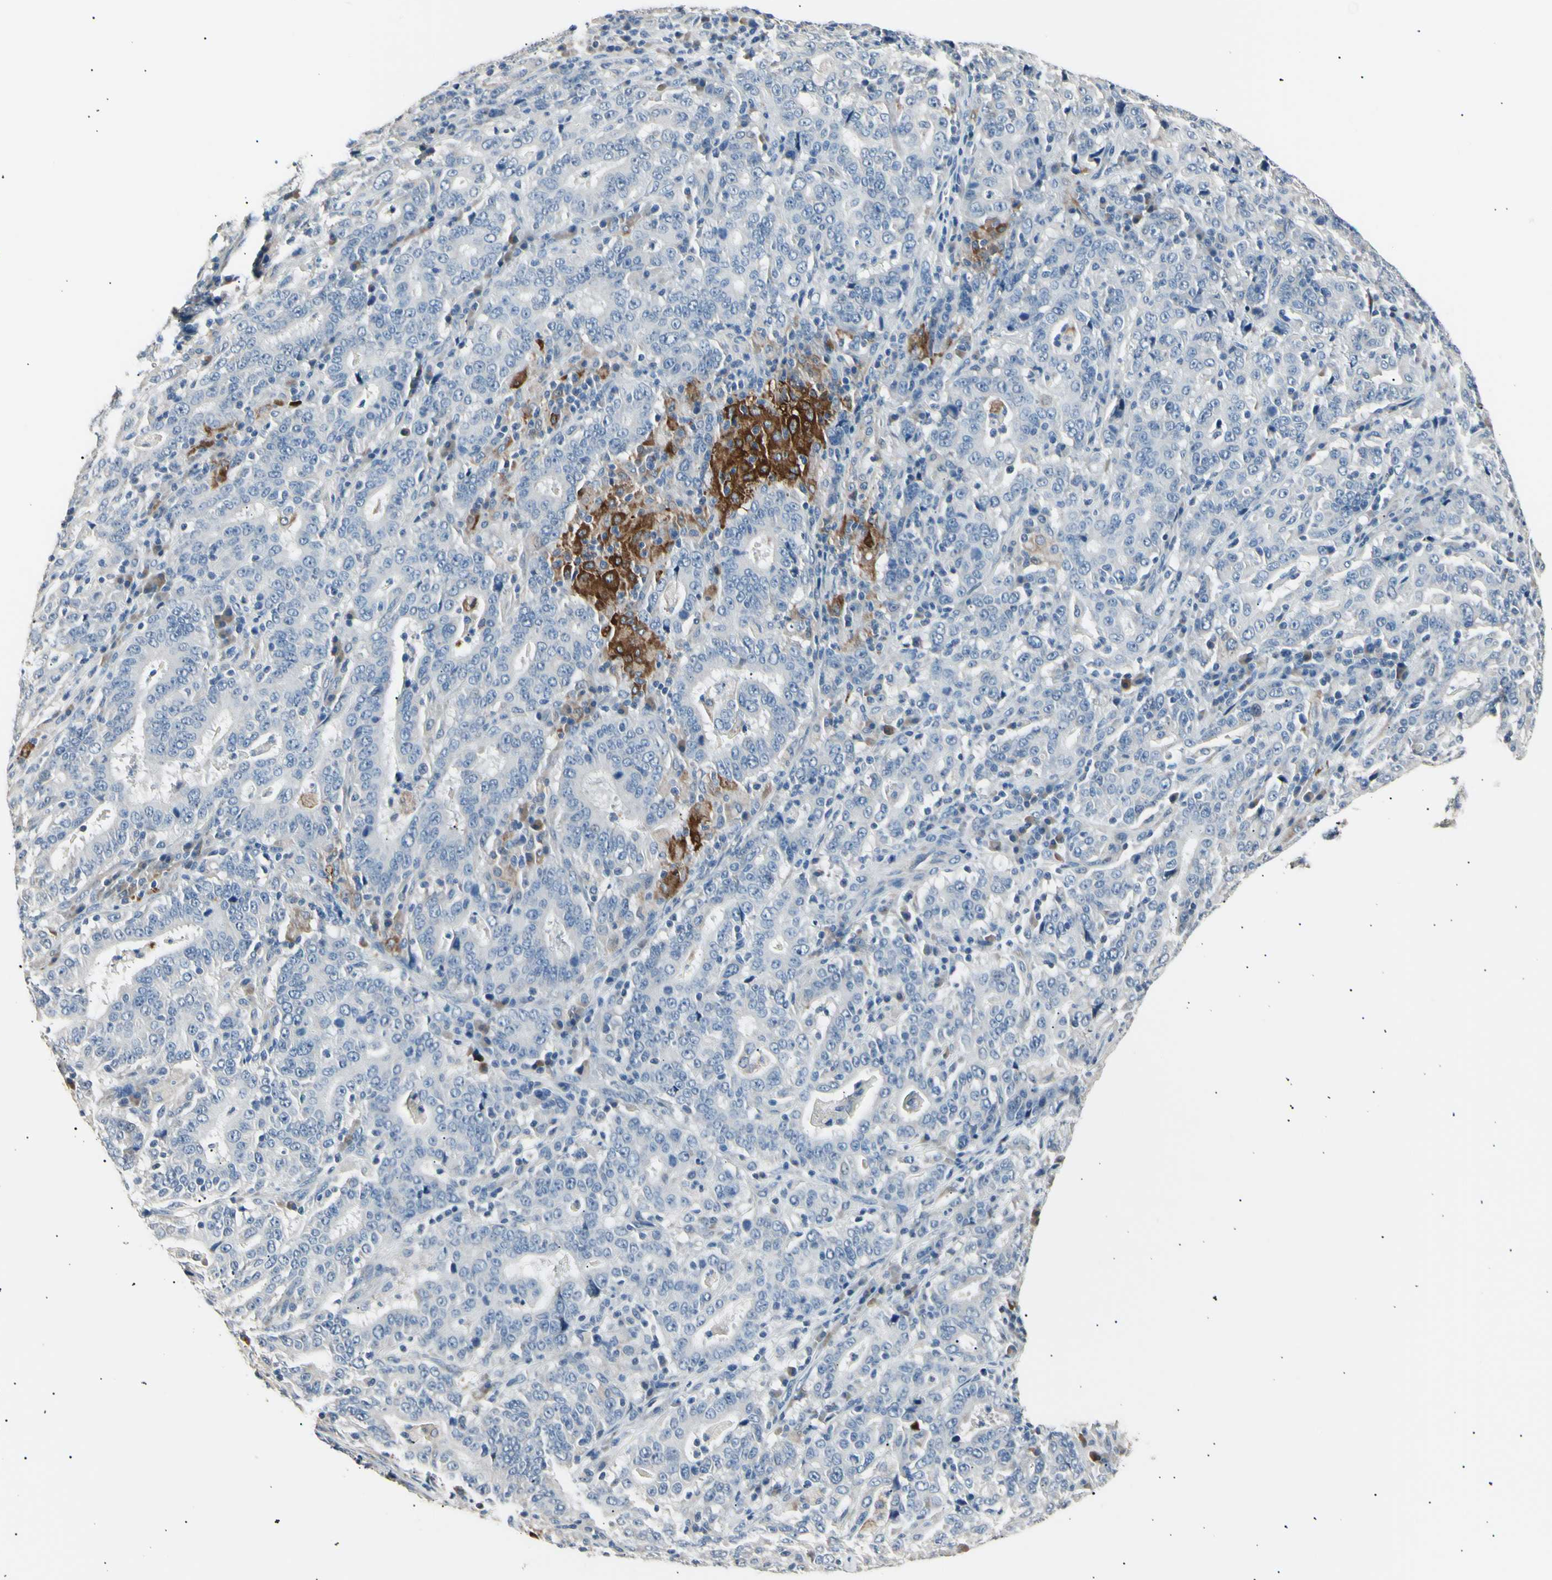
{"staining": {"intensity": "negative", "quantity": "none", "location": "none"}, "tissue": "stomach cancer", "cell_type": "Tumor cells", "image_type": "cancer", "snomed": [{"axis": "morphology", "description": "Normal tissue, NOS"}, {"axis": "morphology", "description": "Adenocarcinoma, NOS"}, {"axis": "topography", "description": "Stomach, upper"}, {"axis": "topography", "description": "Stomach"}], "caption": "The immunohistochemistry (IHC) photomicrograph has no significant expression in tumor cells of adenocarcinoma (stomach) tissue.", "gene": "LDLR", "patient": {"sex": "male", "age": 59}}